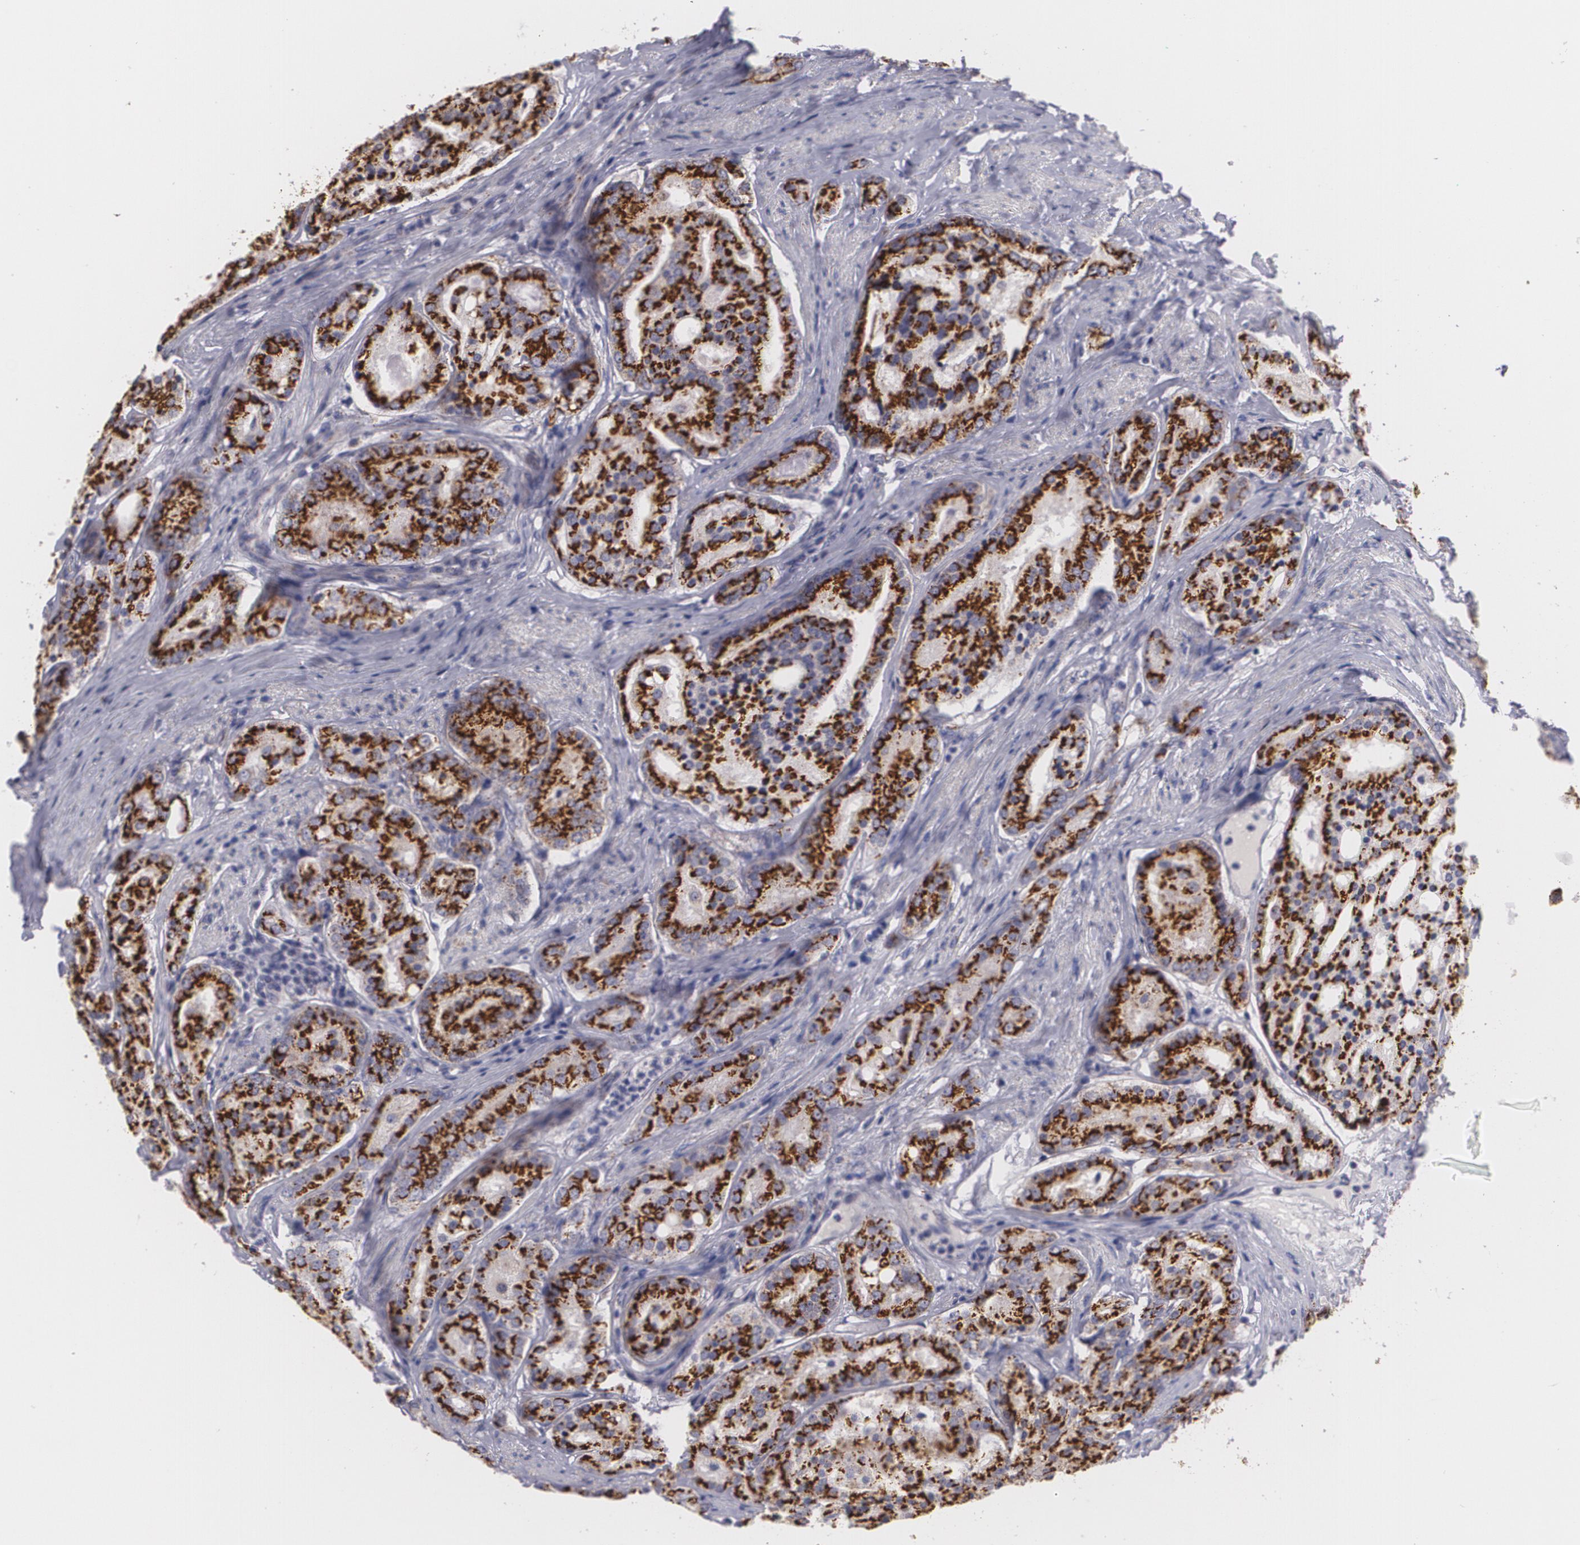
{"staining": {"intensity": "strong", "quantity": ">75%", "location": "cytoplasmic/membranous"}, "tissue": "prostate cancer", "cell_type": "Tumor cells", "image_type": "cancer", "snomed": [{"axis": "morphology", "description": "Adenocarcinoma, High grade"}, {"axis": "topography", "description": "Prostate"}], "caption": "IHC of adenocarcinoma (high-grade) (prostate) displays high levels of strong cytoplasmic/membranous positivity in about >75% of tumor cells.", "gene": "CILK1", "patient": {"sex": "male", "age": 64}}